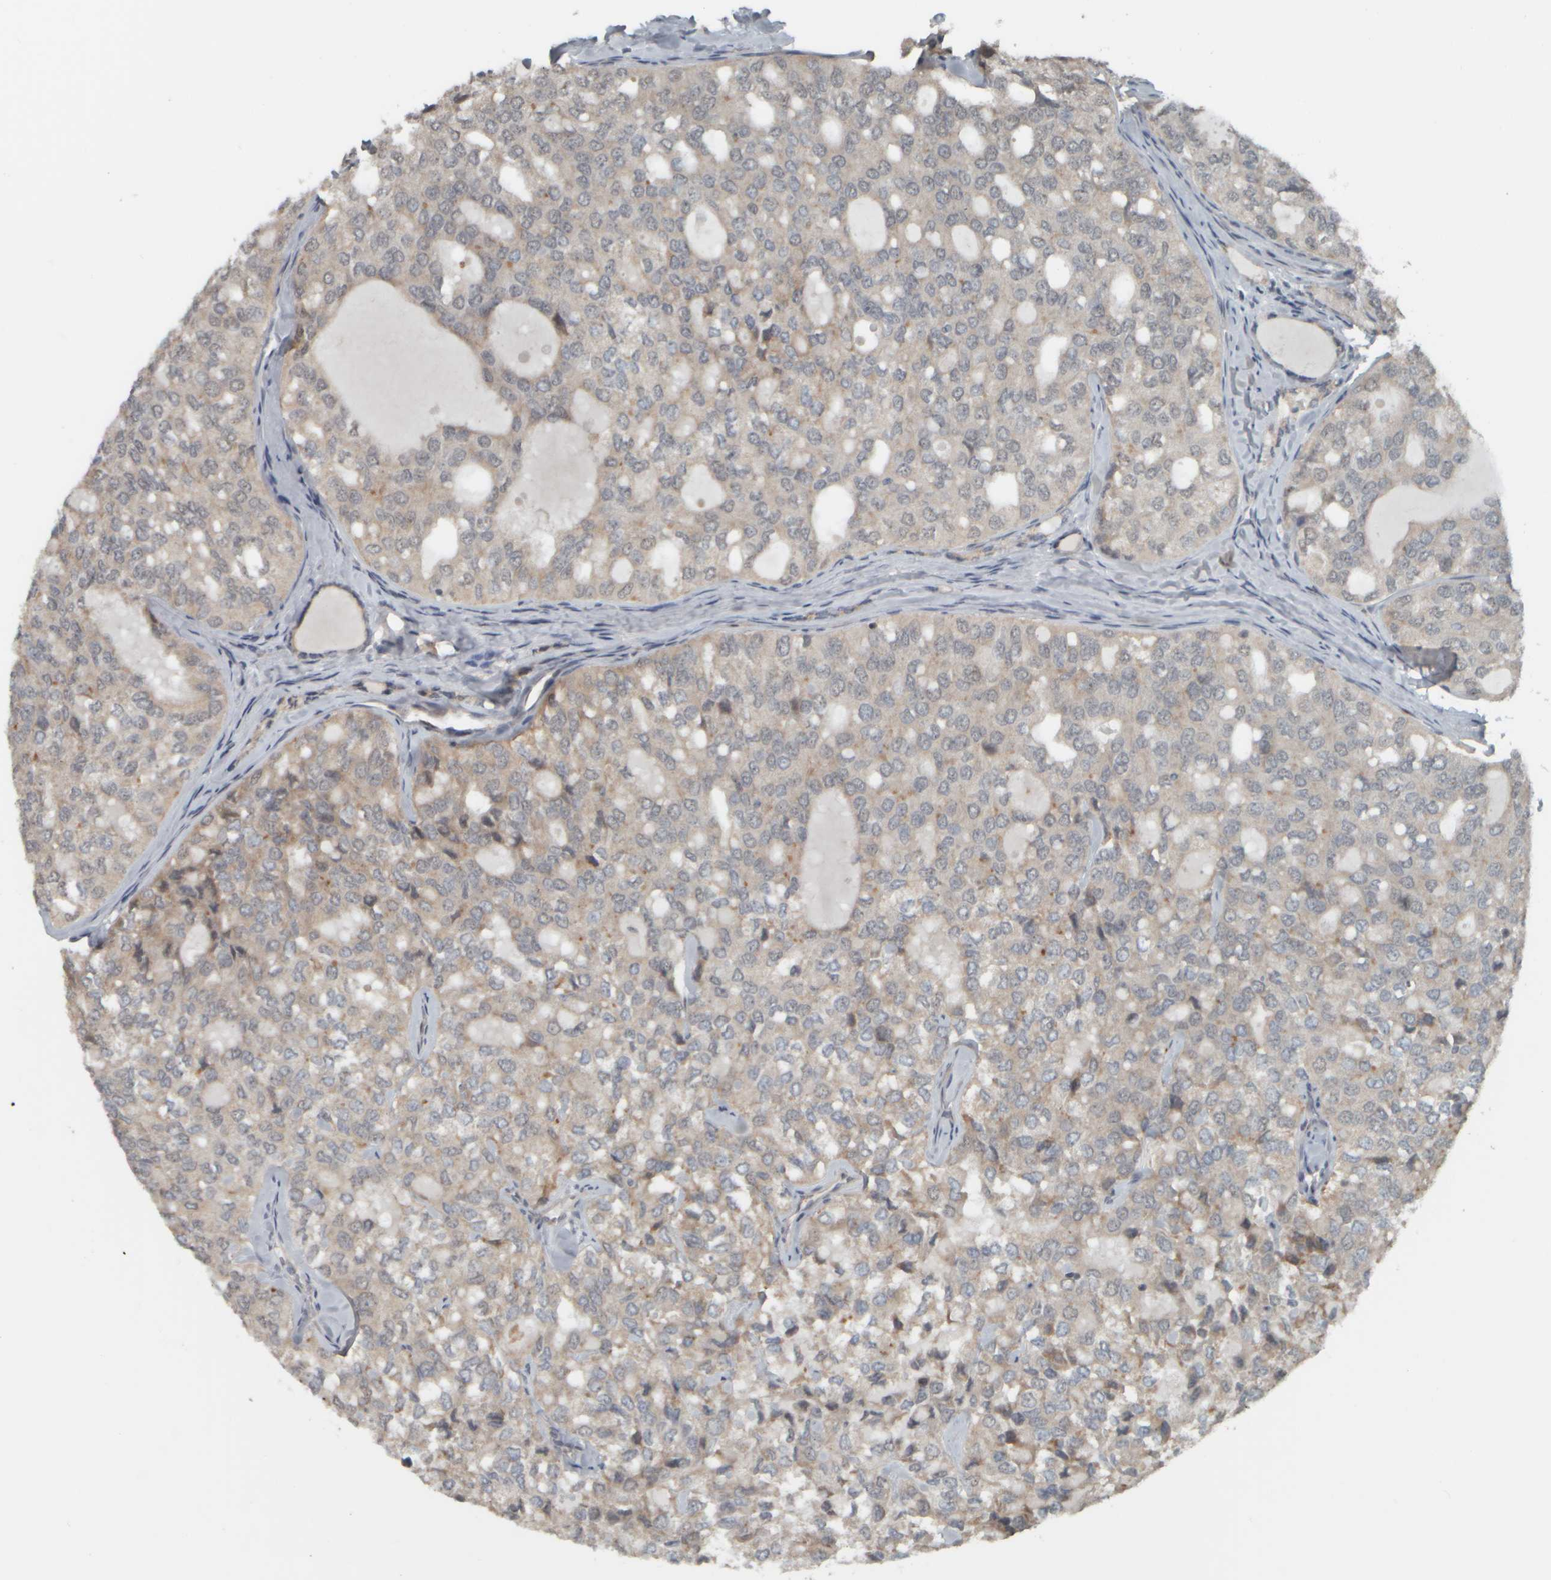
{"staining": {"intensity": "weak", "quantity": "<25%", "location": "cytoplasmic/membranous"}, "tissue": "thyroid cancer", "cell_type": "Tumor cells", "image_type": "cancer", "snomed": [{"axis": "morphology", "description": "Follicular adenoma carcinoma, NOS"}, {"axis": "topography", "description": "Thyroid gland"}], "caption": "Immunohistochemistry image of human thyroid cancer (follicular adenoma carcinoma) stained for a protein (brown), which demonstrates no staining in tumor cells.", "gene": "NAPG", "patient": {"sex": "male", "age": 75}}